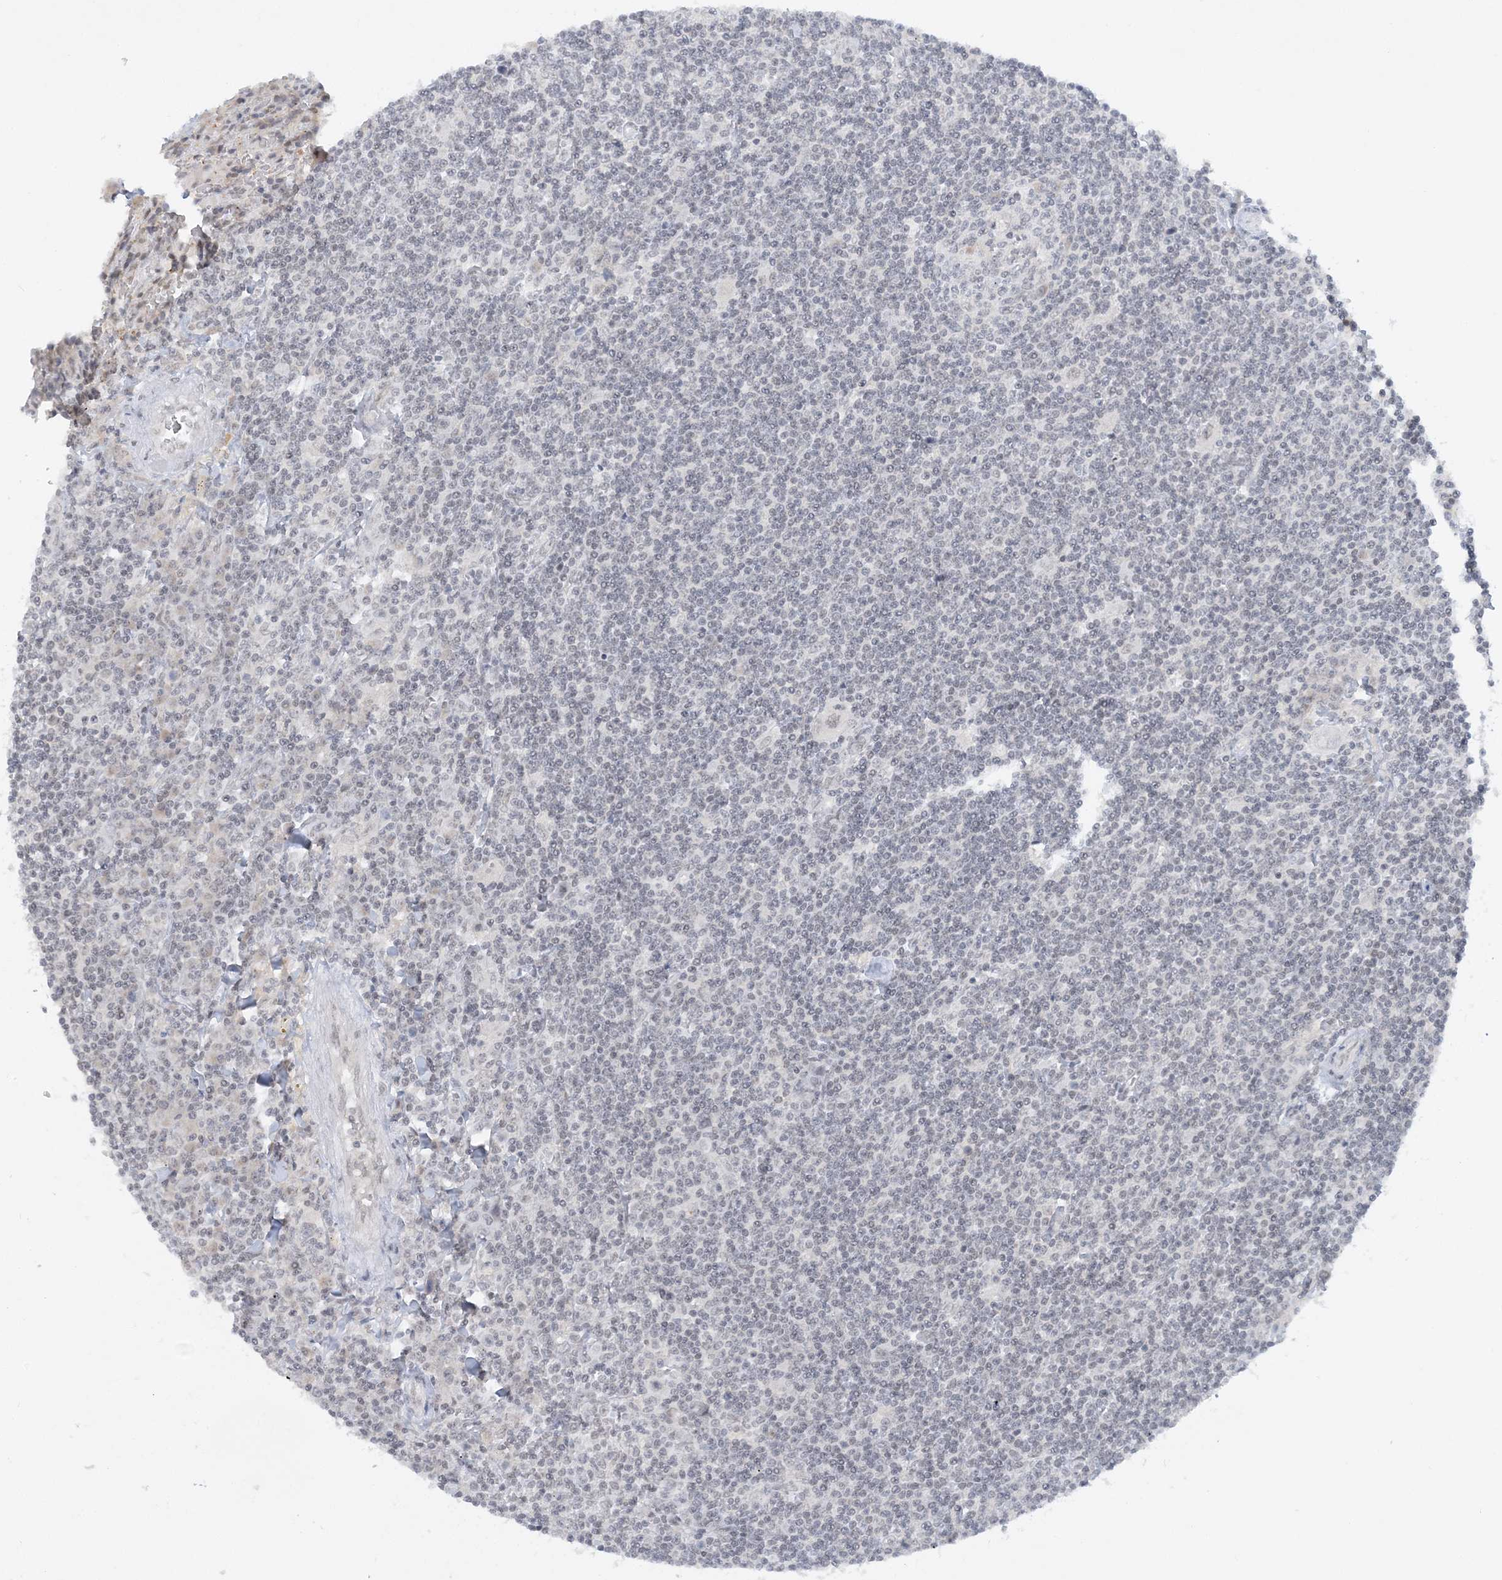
{"staining": {"intensity": "negative", "quantity": "none", "location": "none"}, "tissue": "lymphoma", "cell_type": "Tumor cells", "image_type": "cancer", "snomed": [{"axis": "morphology", "description": "Malignant lymphoma, non-Hodgkin's type, Low grade"}, {"axis": "topography", "description": "Spleen"}], "caption": "A photomicrograph of malignant lymphoma, non-Hodgkin's type (low-grade) stained for a protein shows no brown staining in tumor cells. (Brightfield microscopy of DAB (3,3'-diaminobenzidine) IHC at high magnification).", "gene": "KMT2D", "patient": {"sex": "male", "age": 76}}